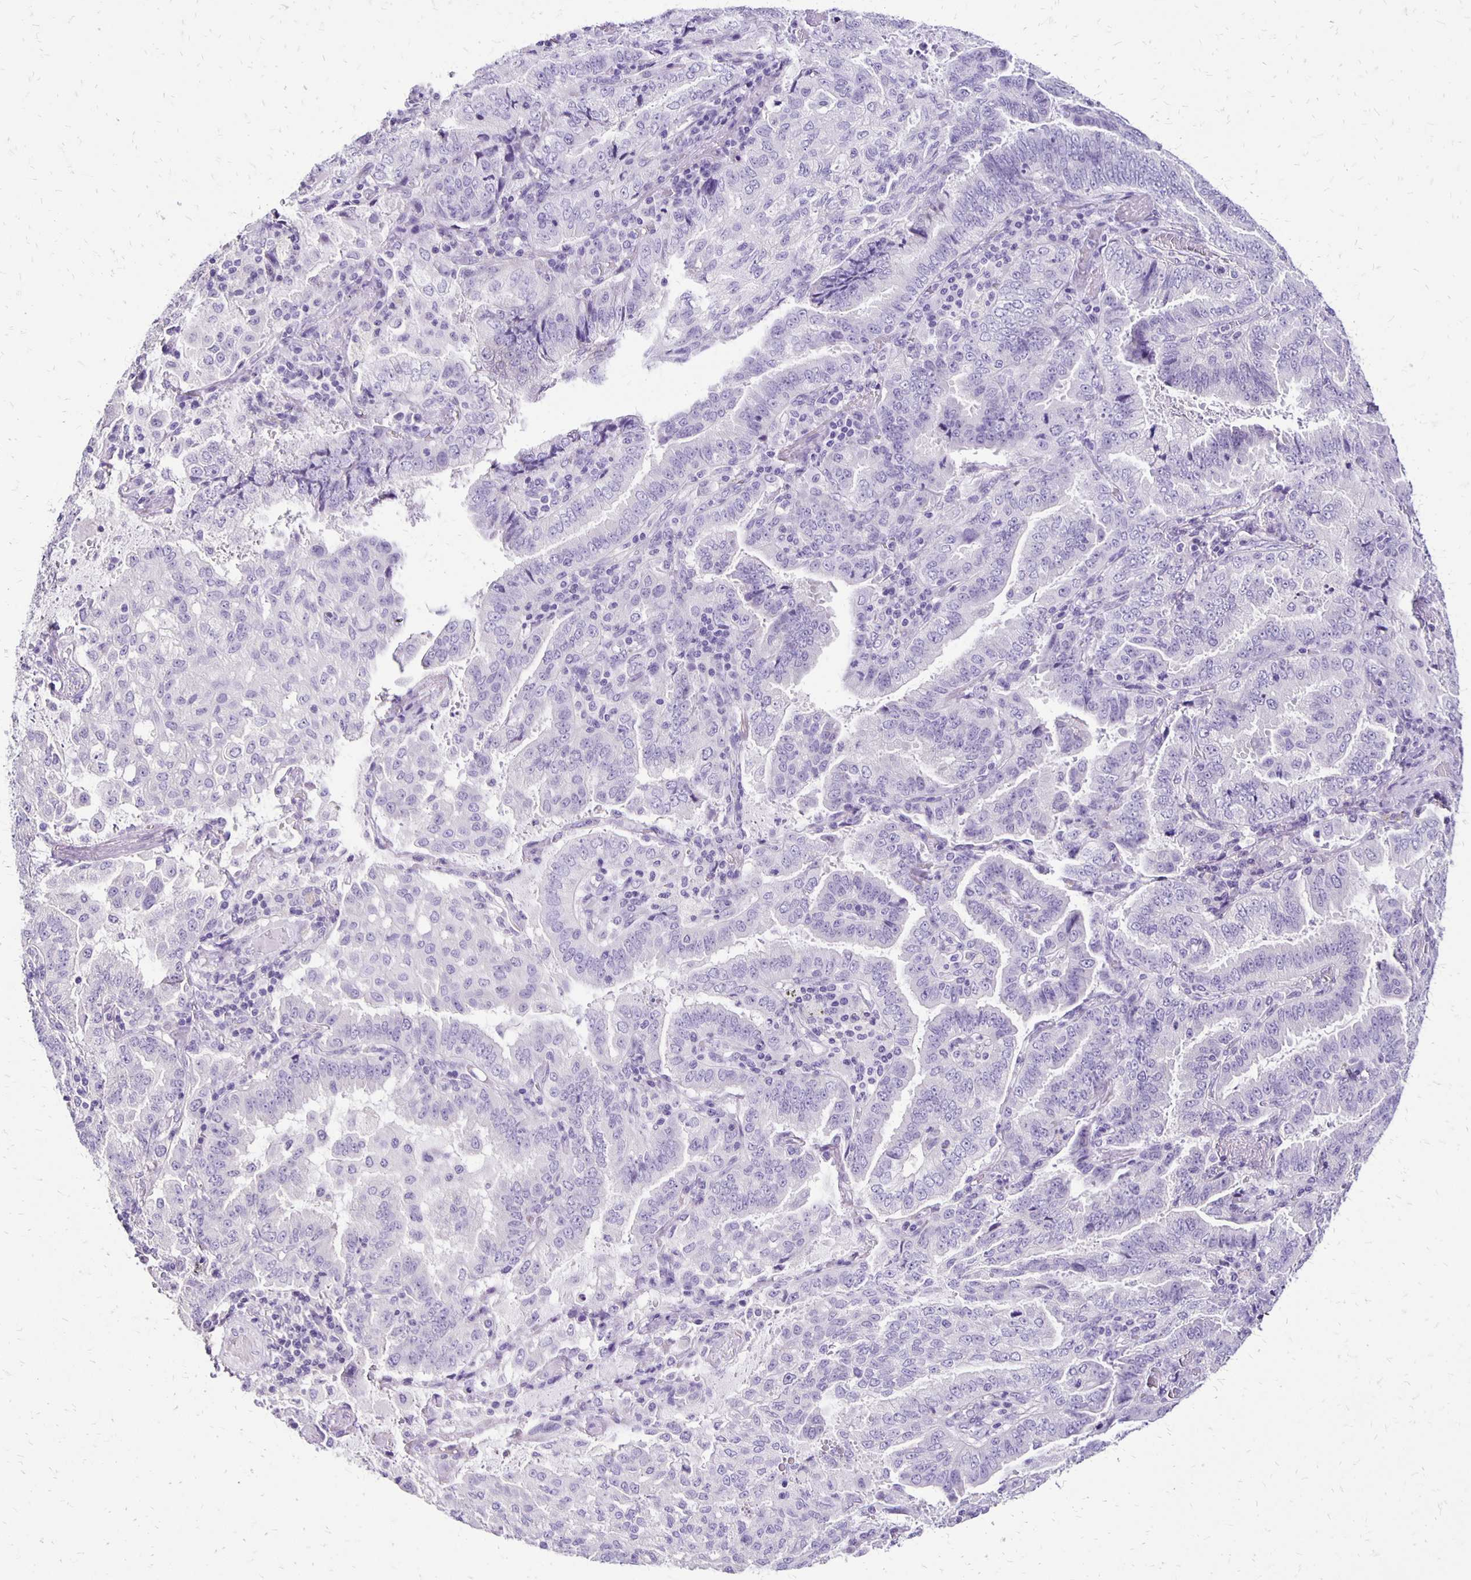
{"staining": {"intensity": "negative", "quantity": "none", "location": "none"}, "tissue": "lung cancer", "cell_type": "Tumor cells", "image_type": "cancer", "snomed": [{"axis": "morphology", "description": "Aneuploidy"}, {"axis": "morphology", "description": "Adenocarcinoma, NOS"}, {"axis": "morphology", "description": "Adenocarcinoma, metastatic, NOS"}, {"axis": "topography", "description": "Lymph node"}, {"axis": "topography", "description": "Lung"}], "caption": "Immunohistochemical staining of human lung cancer reveals no significant expression in tumor cells.", "gene": "ANKRD45", "patient": {"sex": "female", "age": 48}}